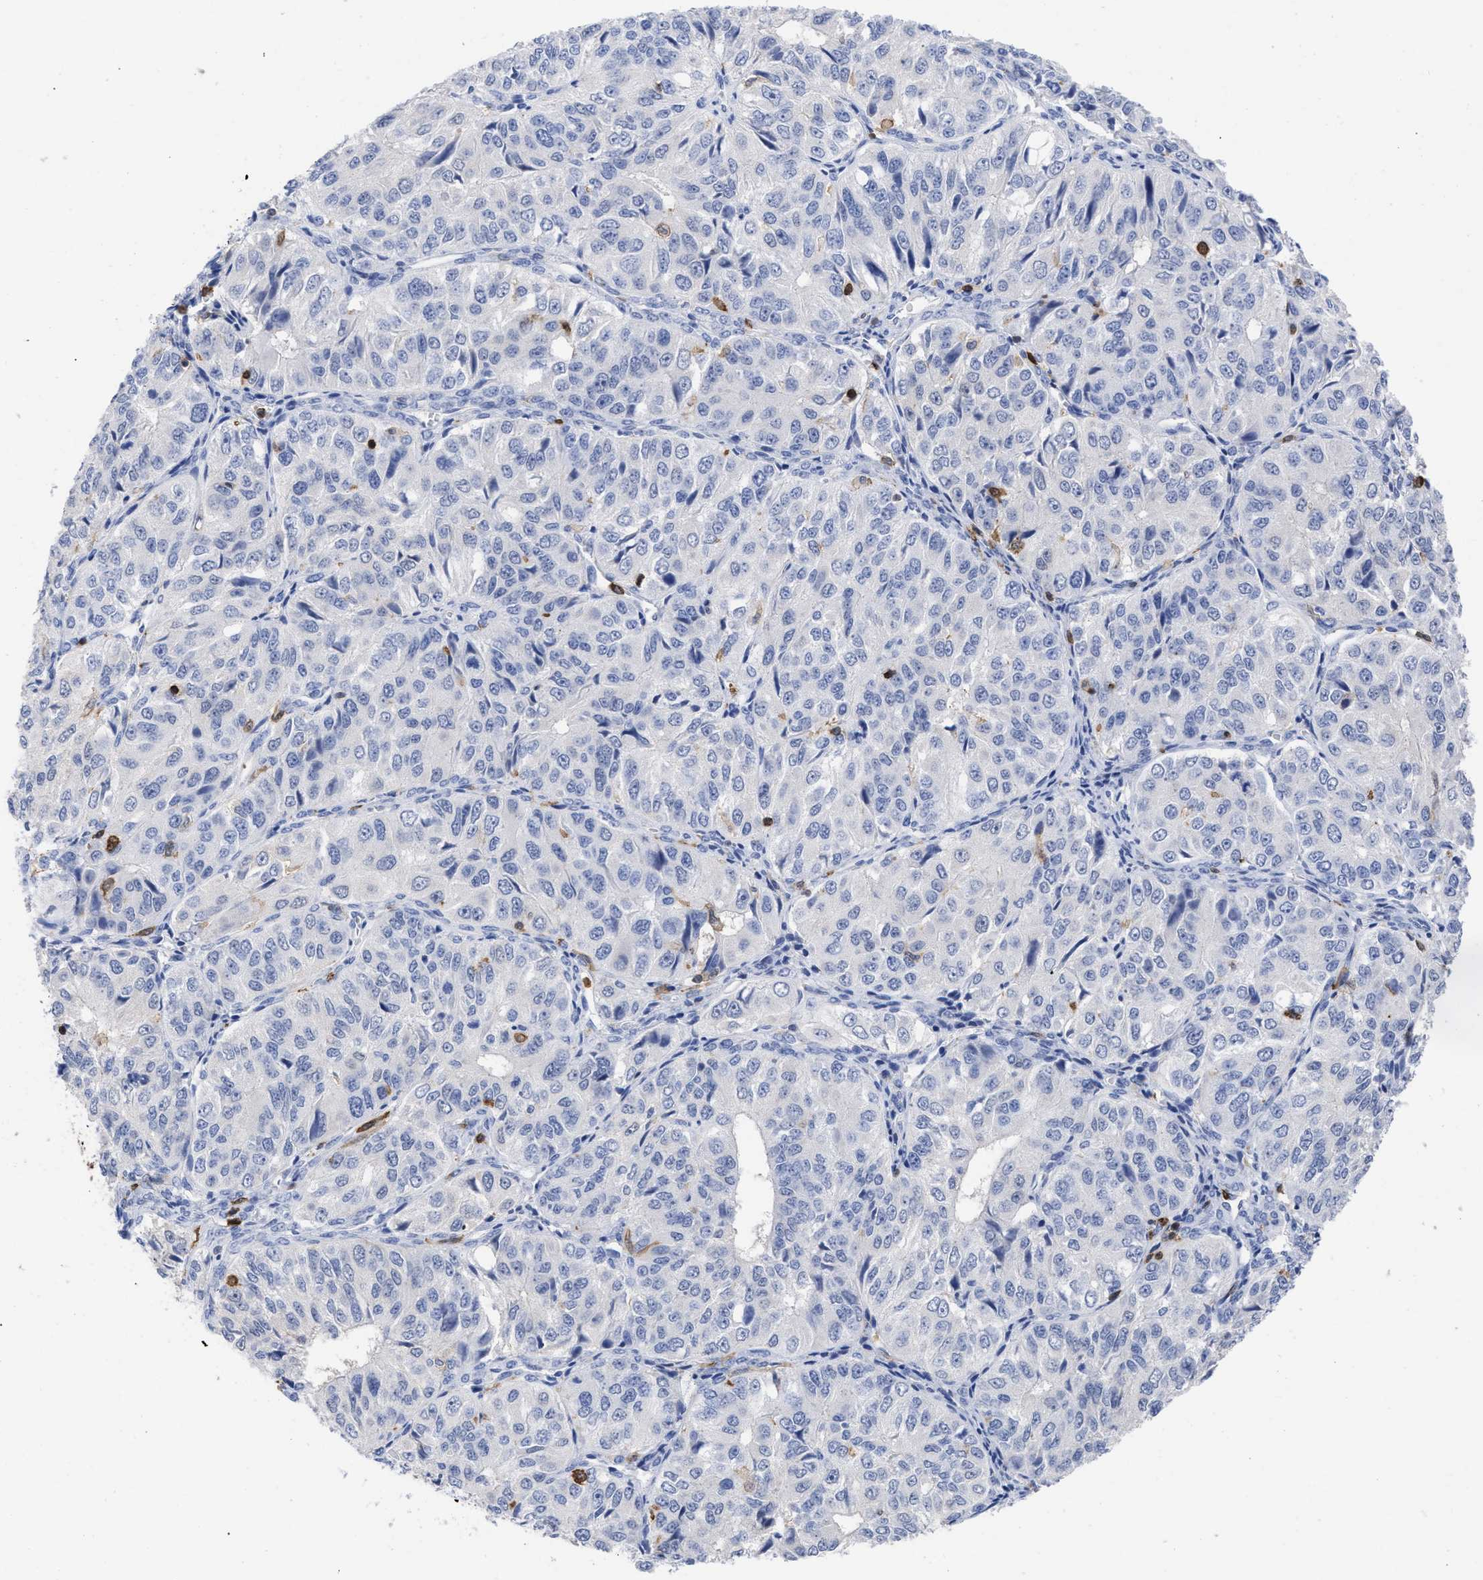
{"staining": {"intensity": "negative", "quantity": "none", "location": "none"}, "tissue": "ovarian cancer", "cell_type": "Tumor cells", "image_type": "cancer", "snomed": [{"axis": "morphology", "description": "Carcinoma, endometroid"}, {"axis": "topography", "description": "Ovary"}], "caption": "A histopathology image of endometroid carcinoma (ovarian) stained for a protein demonstrates no brown staining in tumor cells.", "gene": "HCLS1", "patient": {"sex": "female", "age": 51}}